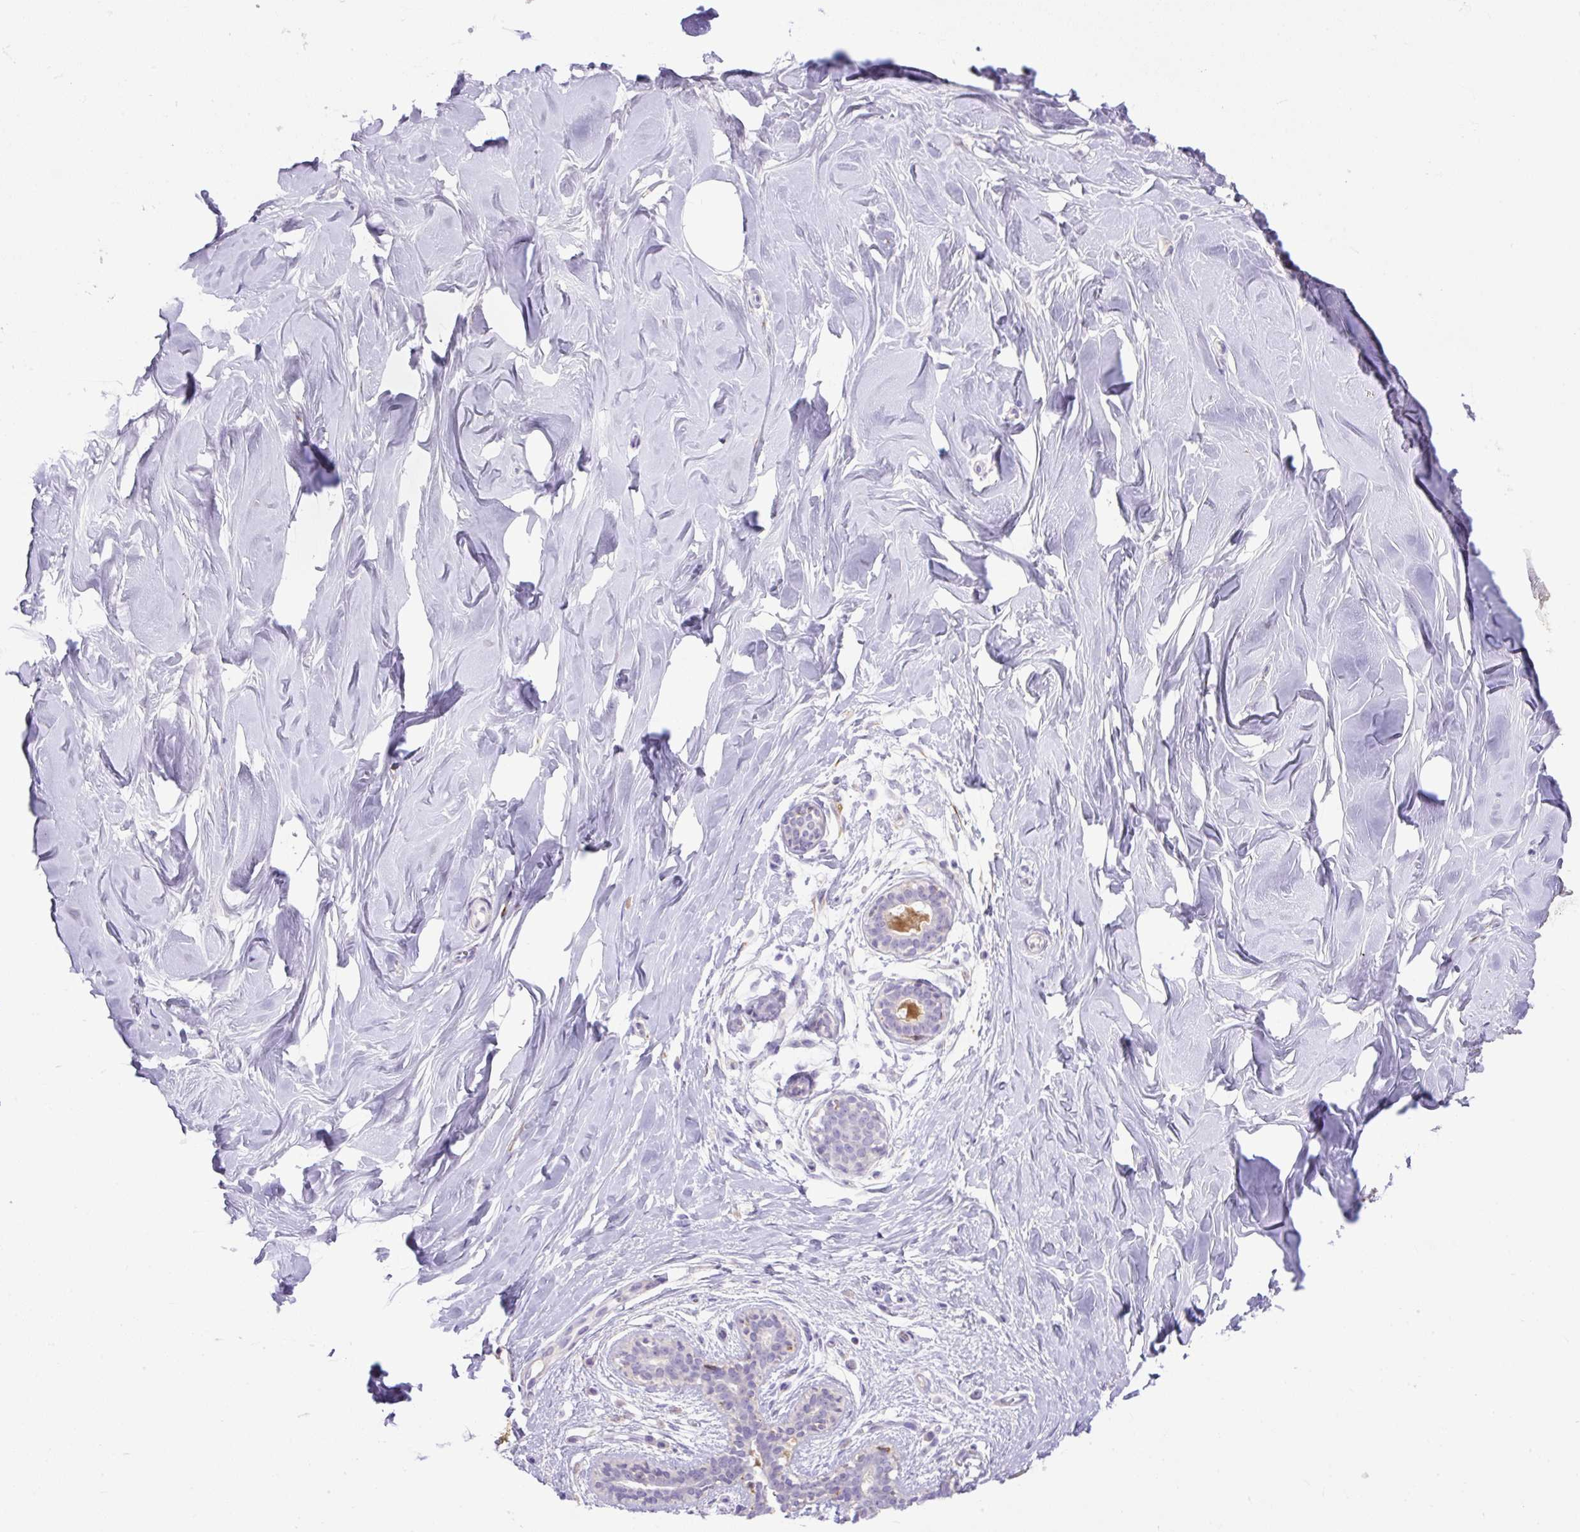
{"staining": {"intensity": "negative", "quantity": "none", "location": "none"}, "tissue": "breast", "cell_type": "Adipocytes", "image_type": "normal", "snomed": [{"axis": "morphology", "description": "Normal tissue, NOS"}, {"axis": "topography", "description": "Breast"}], "caption": "Immunohistochemistry micrograph of benign human breast stained for a protein (brown), which shows no staining in adipocytes. Nuclei are stained in blue.", "gene": "SPTBN5", "patient": {"sex": "female", "age": 27}}